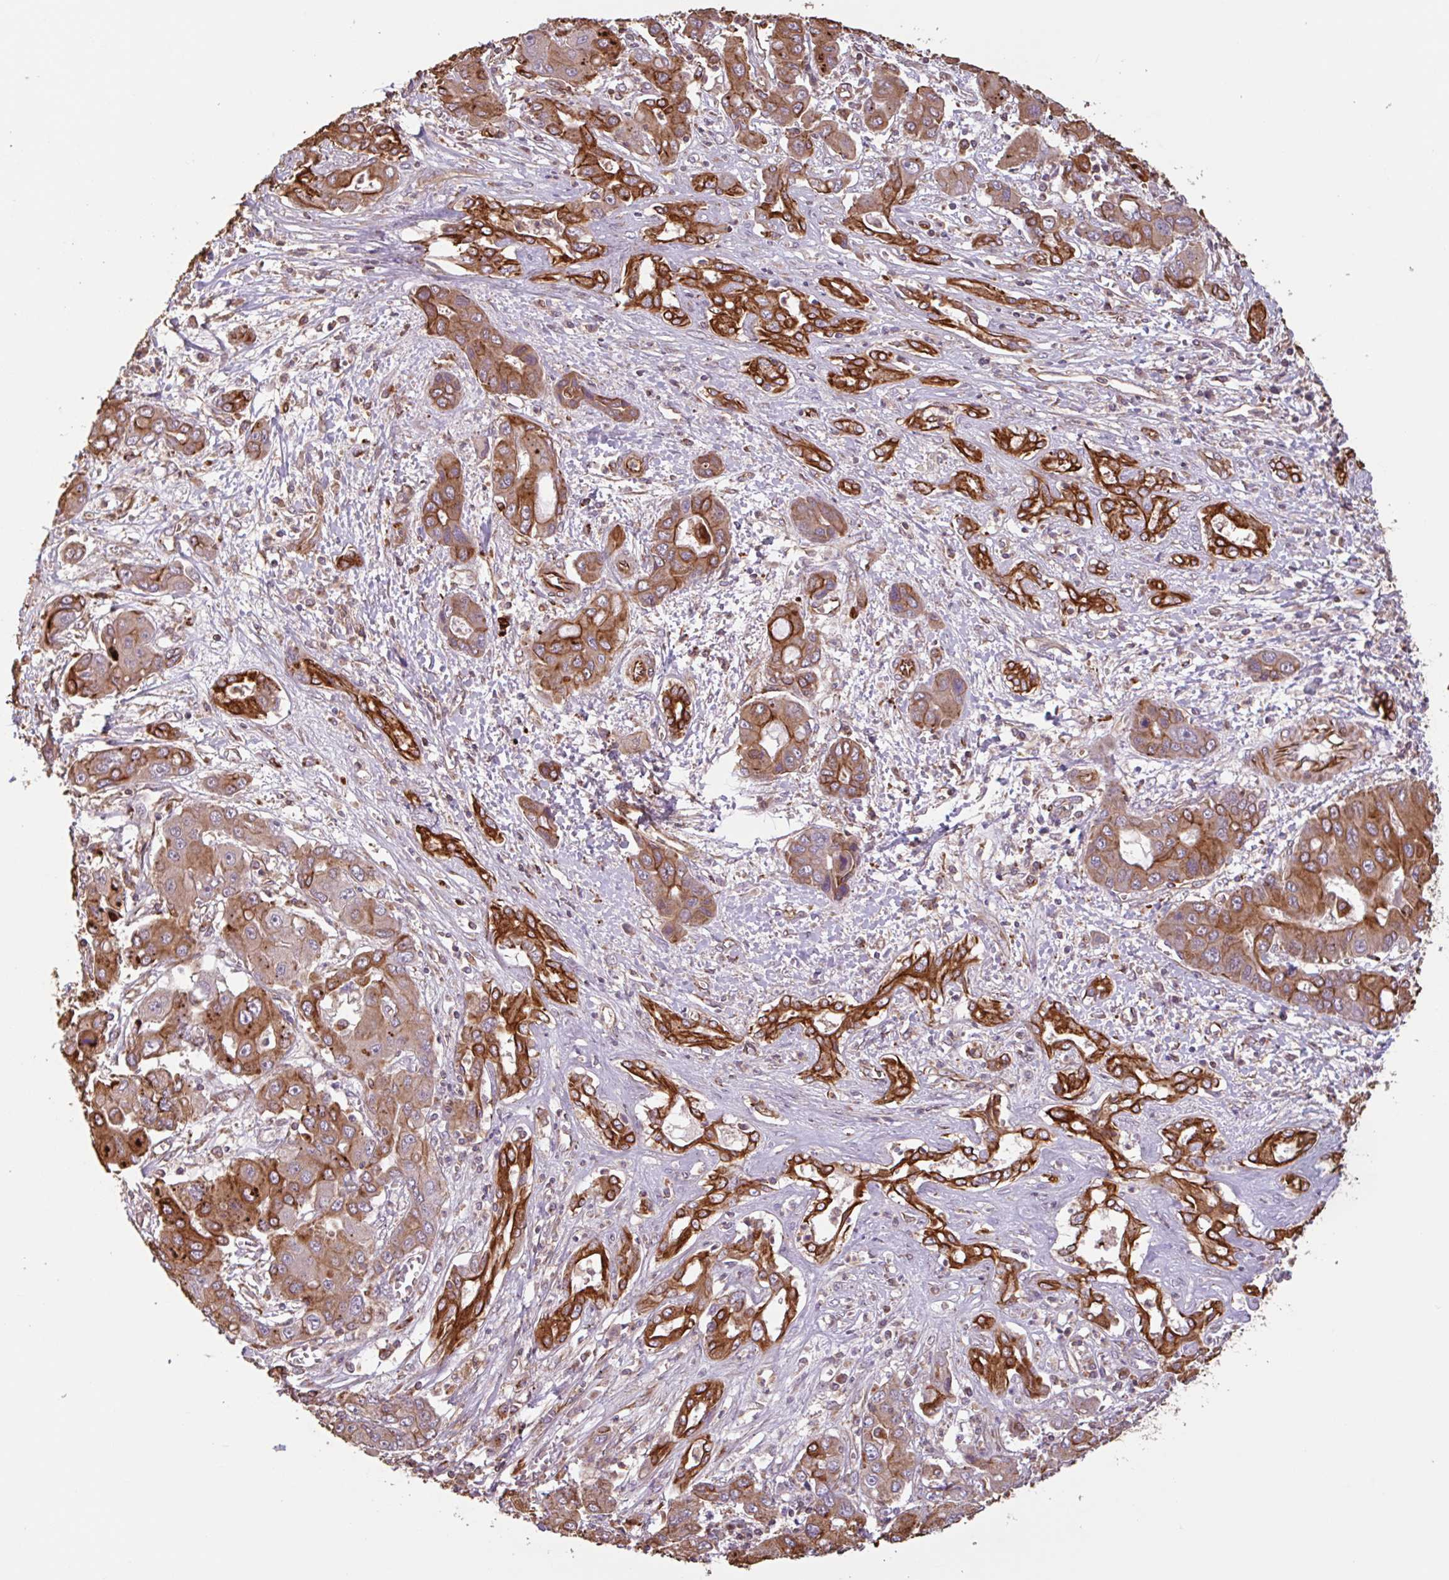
{"staining": {"intensity": "strong", "quantity": ">75%", "location": "cytoplasmic/membranous"}, "tissue": "liver cancer", "cell_type": "Tumor cells", "image_type": "cancer", "snomed": [{"axis": "morphology", "description": "Cholangiocarcinoma"}, {"axis": "topography", "description": "Liver"}], "caption": "Approximately >75% of tumor cells in liver cancer (cholangiocarcinoma) reveal strong cytoplasmic/membranous protein expression as visualized by brown immunohistochemical staining.", "gene": "ZNF790", "patient": {"sex": "male", "age": 67}}